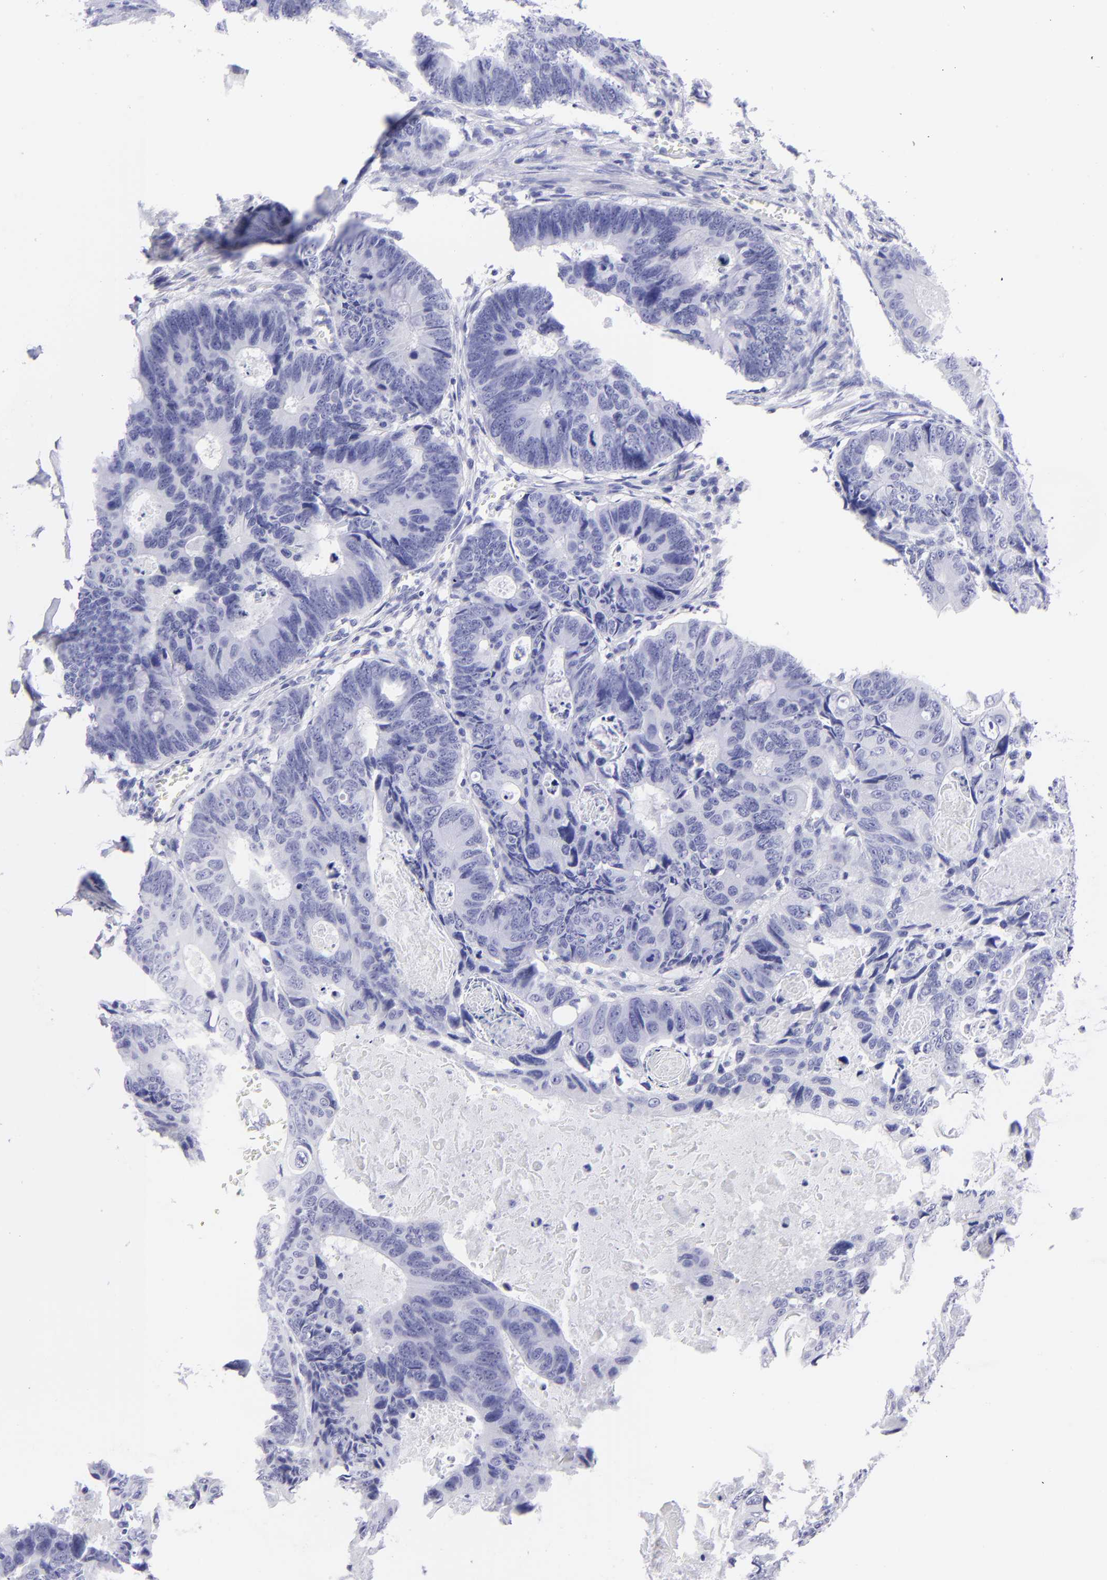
{"staining": {"intensity": "negative", "quantity": "none", "location": "none"}, "tissue": "colorectal cancer", "cell_type": "Tumor cells", "image_type": "cancer", "snomed": [{"axis": "morphology", "description": "Adenocarcinoma, NOS"}, {"axis": "topography", "description": "Colon"}], "caption": "Immunohistochemical staining of adenocarcinoma (colorectal) exhibits no significant positivity in tumor cells.", "gene": "SLC1A3", "patient": {"sex": "female", "age": 55}}